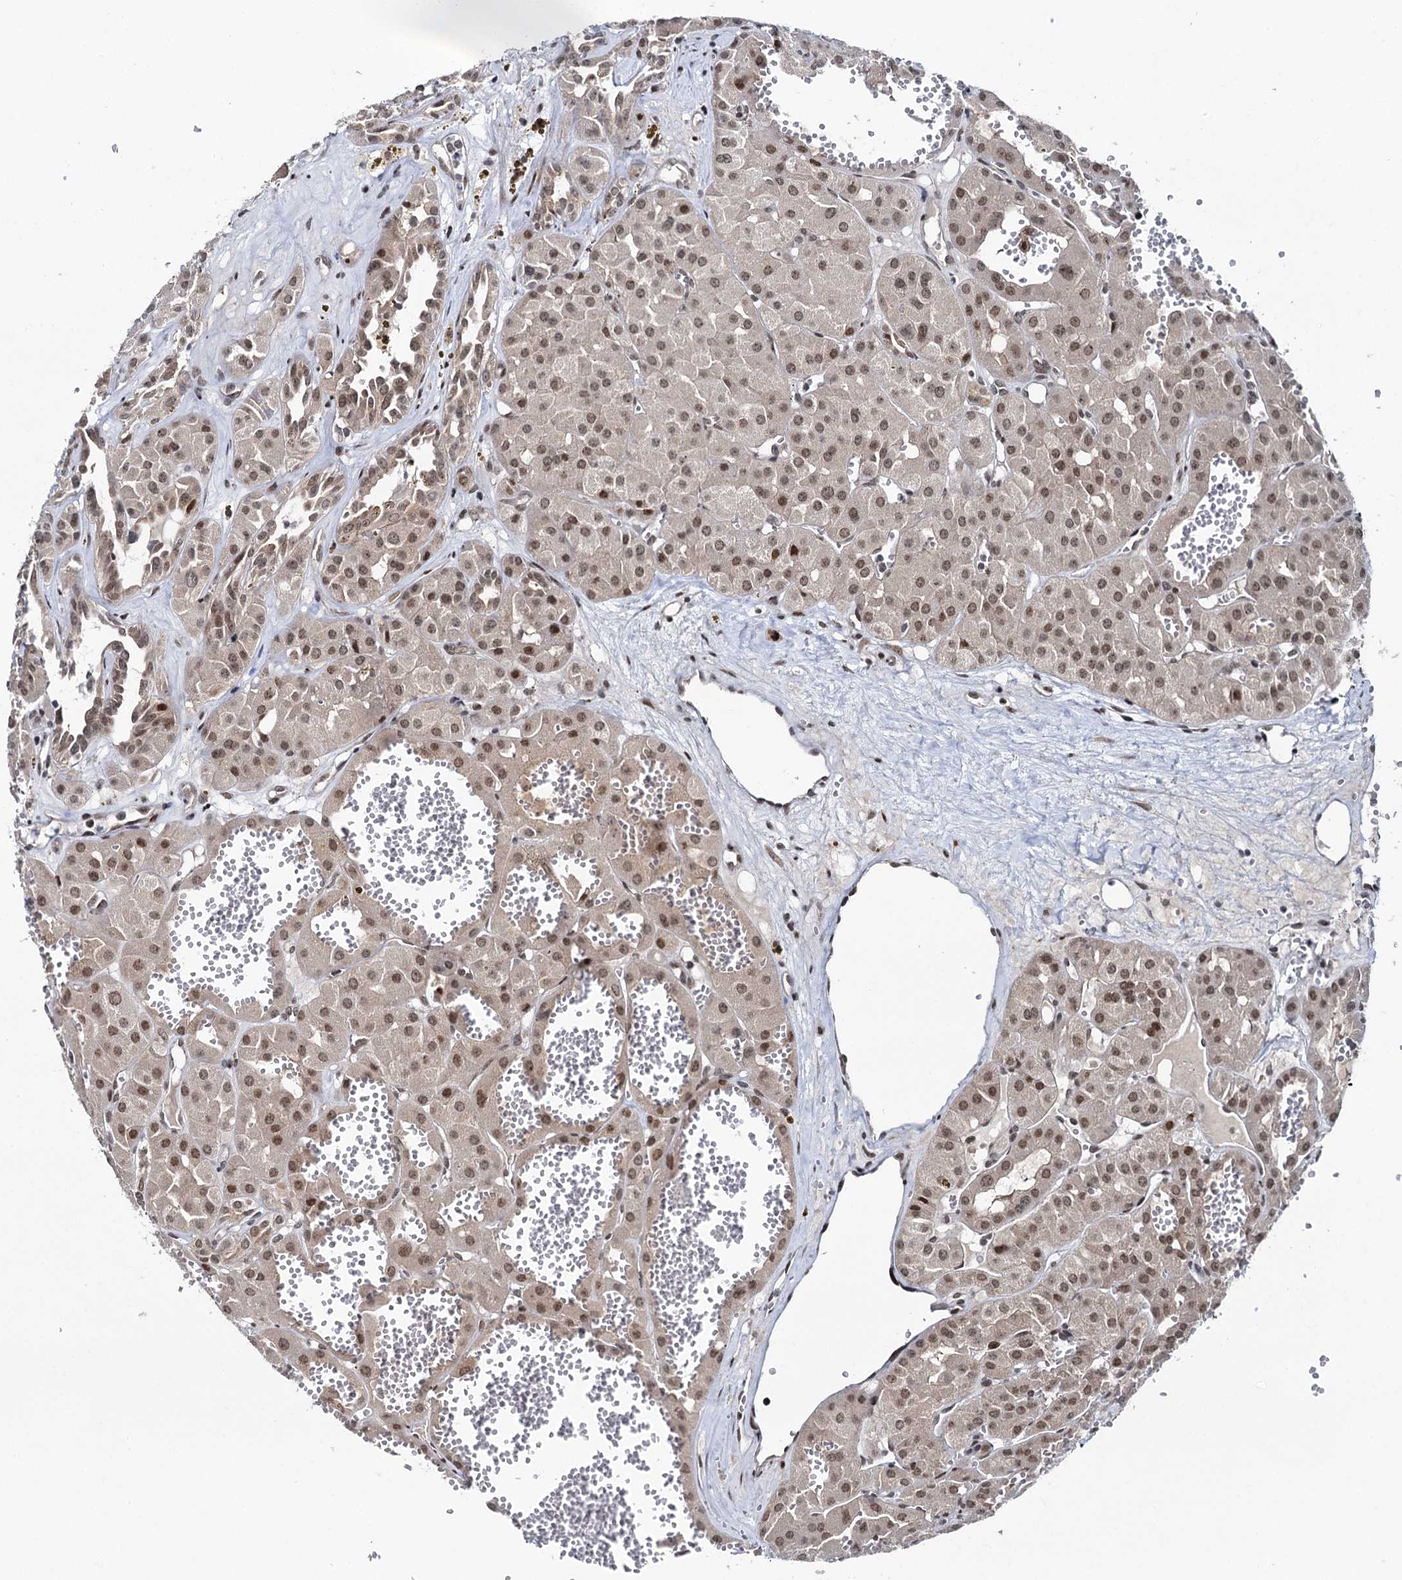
{"staining": {"intensity": "moderate", "quantity": ">75%", "location": "nuclear"}, "tissue": "renal cancer", "cell_type": "Tumor cells", "image_type": "cancer", "snomed": [{"axis": "morphology", "description": "Carcinoma, NOS"}, {"axis": "topography", "description": "Kidney"}], "caption": "Human carcinoma (renal) stained with a protein marker exhibits moderate staining in tumor cells.", "gene": "RUFY2", "patient": {"sex": "female", "age": 75}}